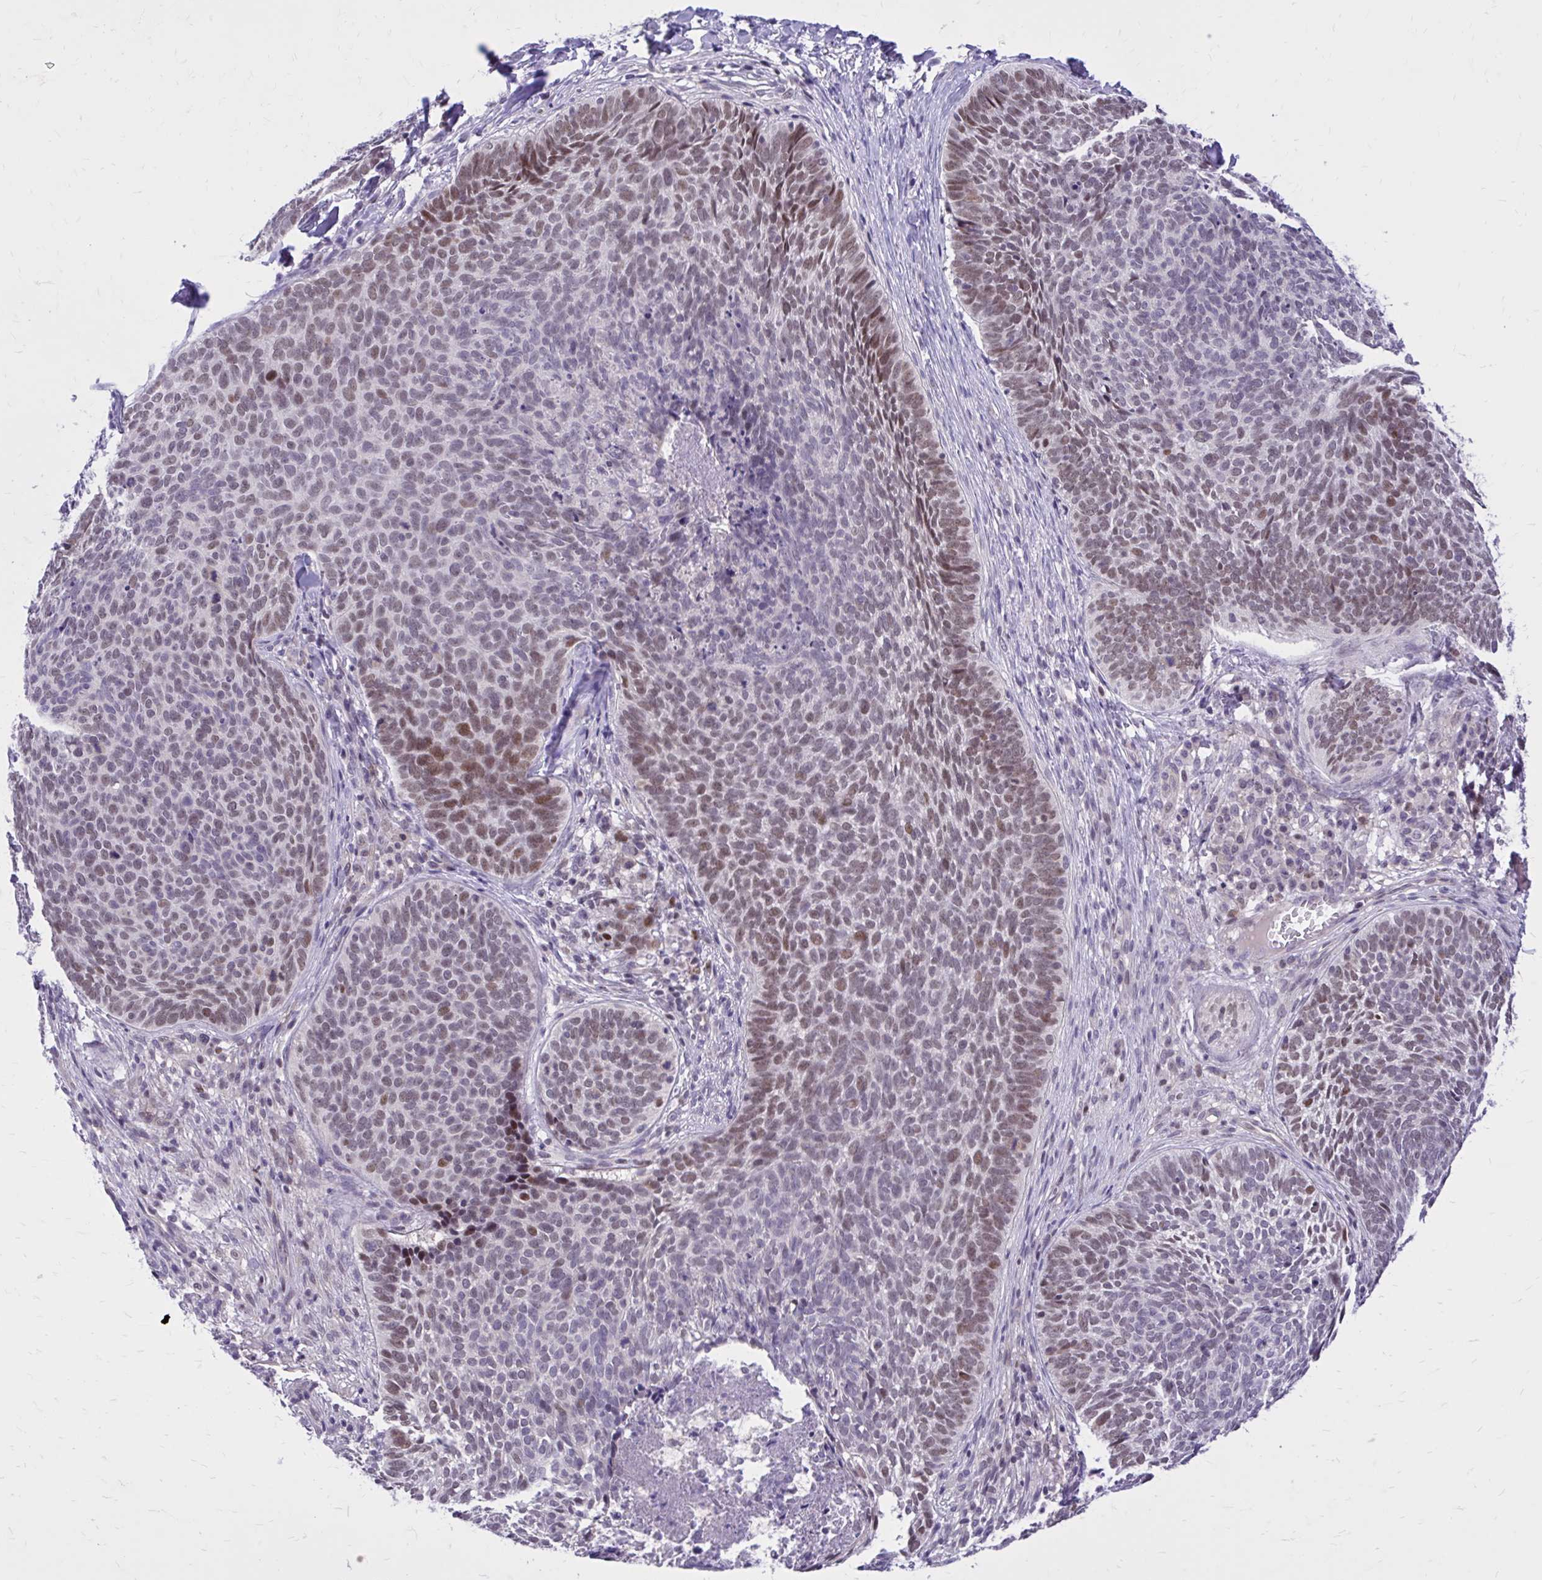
{"staining": {"intensity": "moderate", "quantity": "25%-75%", "location": "nuclear"}, "tissue": "skin cancer", "cell_type": "Tumor cells", "image_type": "cancer", "snomed": [{"axis": "morphology", "description": "Basal cell carcinoma"}, {"axis": "topography", "description": "Skin"}, {"axis": "topography", "description": "Skin of face"}], "caption": "IHC micrograph of neoplastic tissue: human skin cancer (basal cell carcinoma) stained using immunohistochemistry (IHC) shows medium levels of moderate protein expression localized specifically in the nuclear of tumor cells, appearing as a nuclear brown color.", "gene": "ZBTB25", "patient": {"sex": "male", "age": 56}}